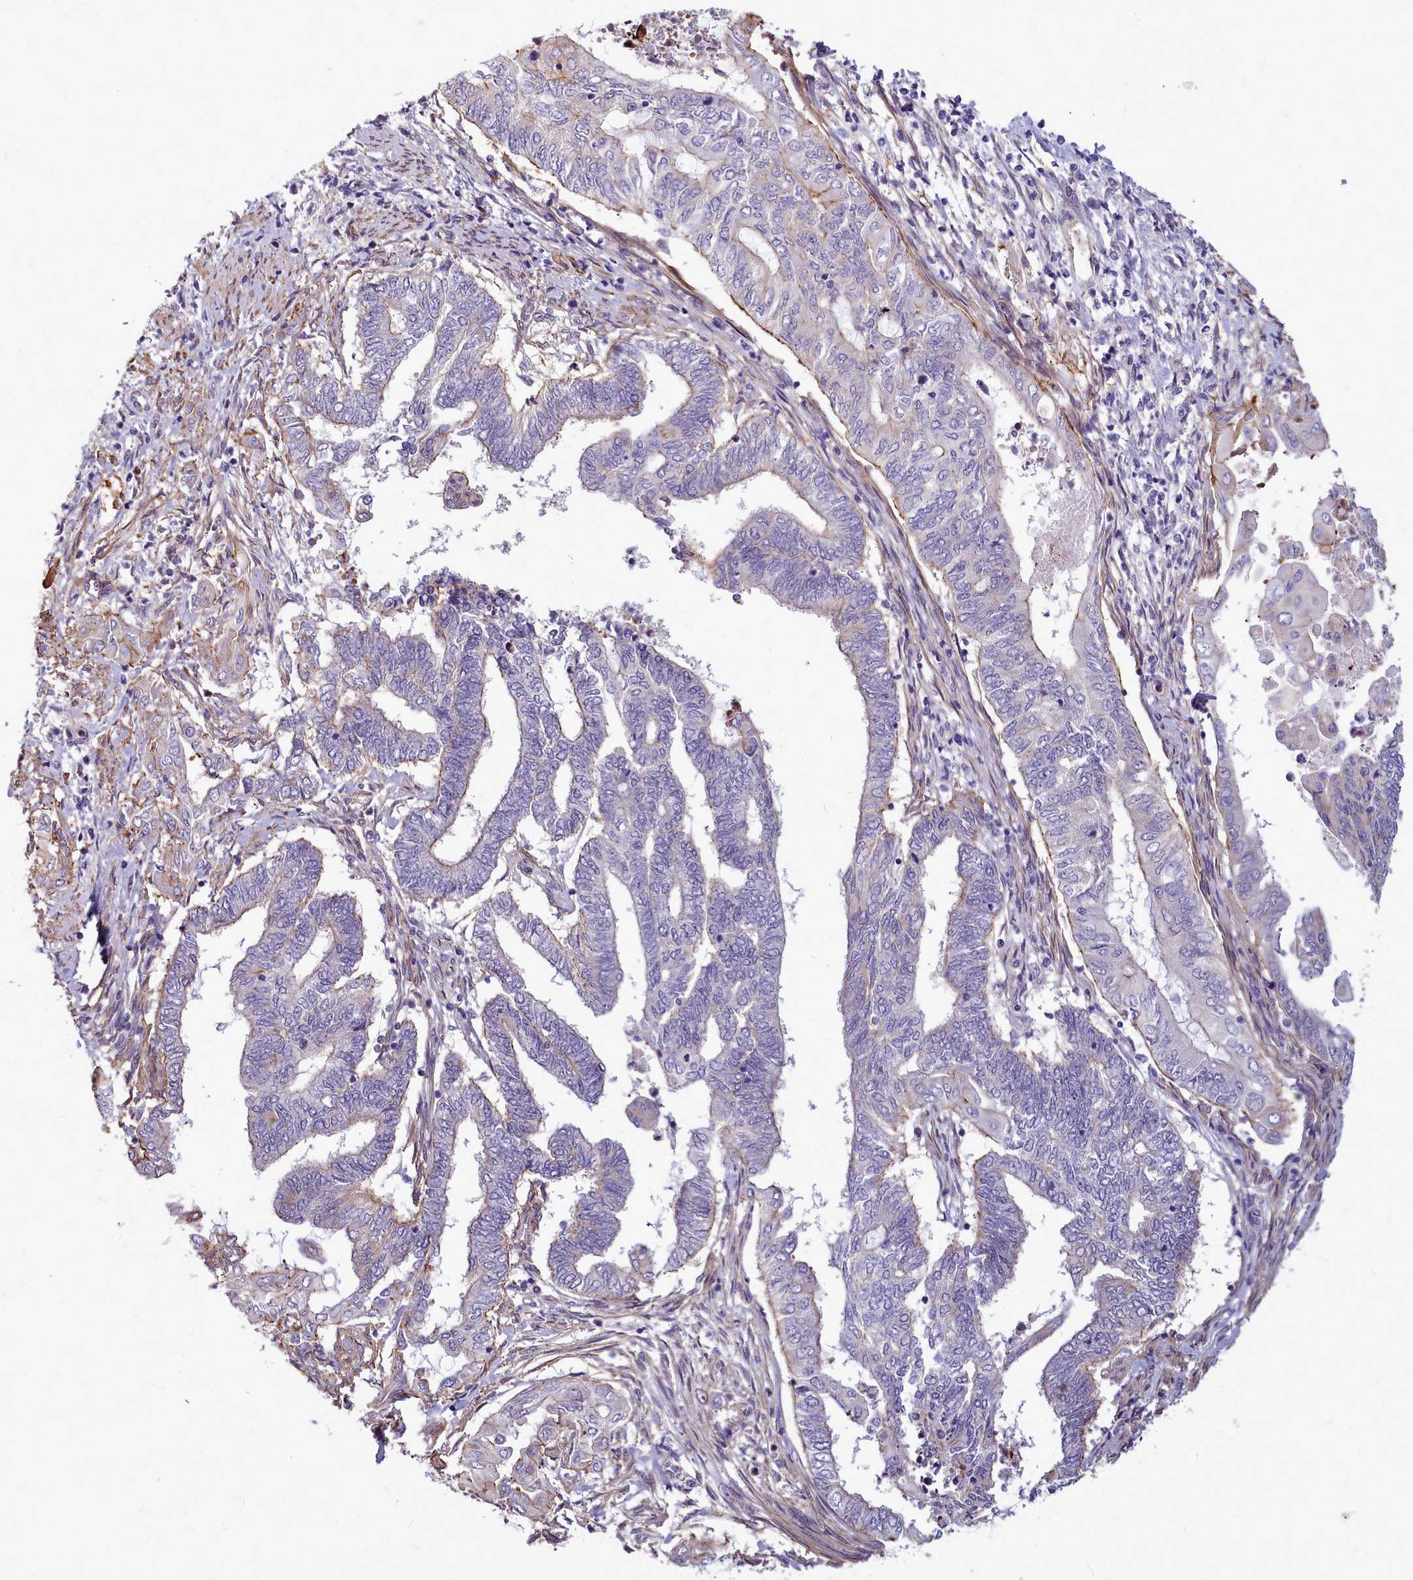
{"staining": {"intensity": "negative", "quantity": "none", "location": "none"}, "tissue": "endometrial cancer", "cell_type": "Tumor cells", "image_type": "cancer", "snomed": [{"axis": "morphology", "description": "Adenocarcinoma, NOS"}, {"axis": "topography", "description": "Uterus"}, {"axis": "topography", "description": "Endometrium"}], "caption": "An IHC photomicrograph of endometrial cancer (adenocarcinoma) is shown. There is no staining in tumor cells of endometrial cancer (adenocarcinoma). The staining was performed using DAB (3,3'-diaminobenzidine) to visualize the protein expression in brown, while the nuclei were stained in blue with hematoxylin (Magnification: 20x).", "gene": "TTC5", "patient": {"sex": "female", "age": 70}}